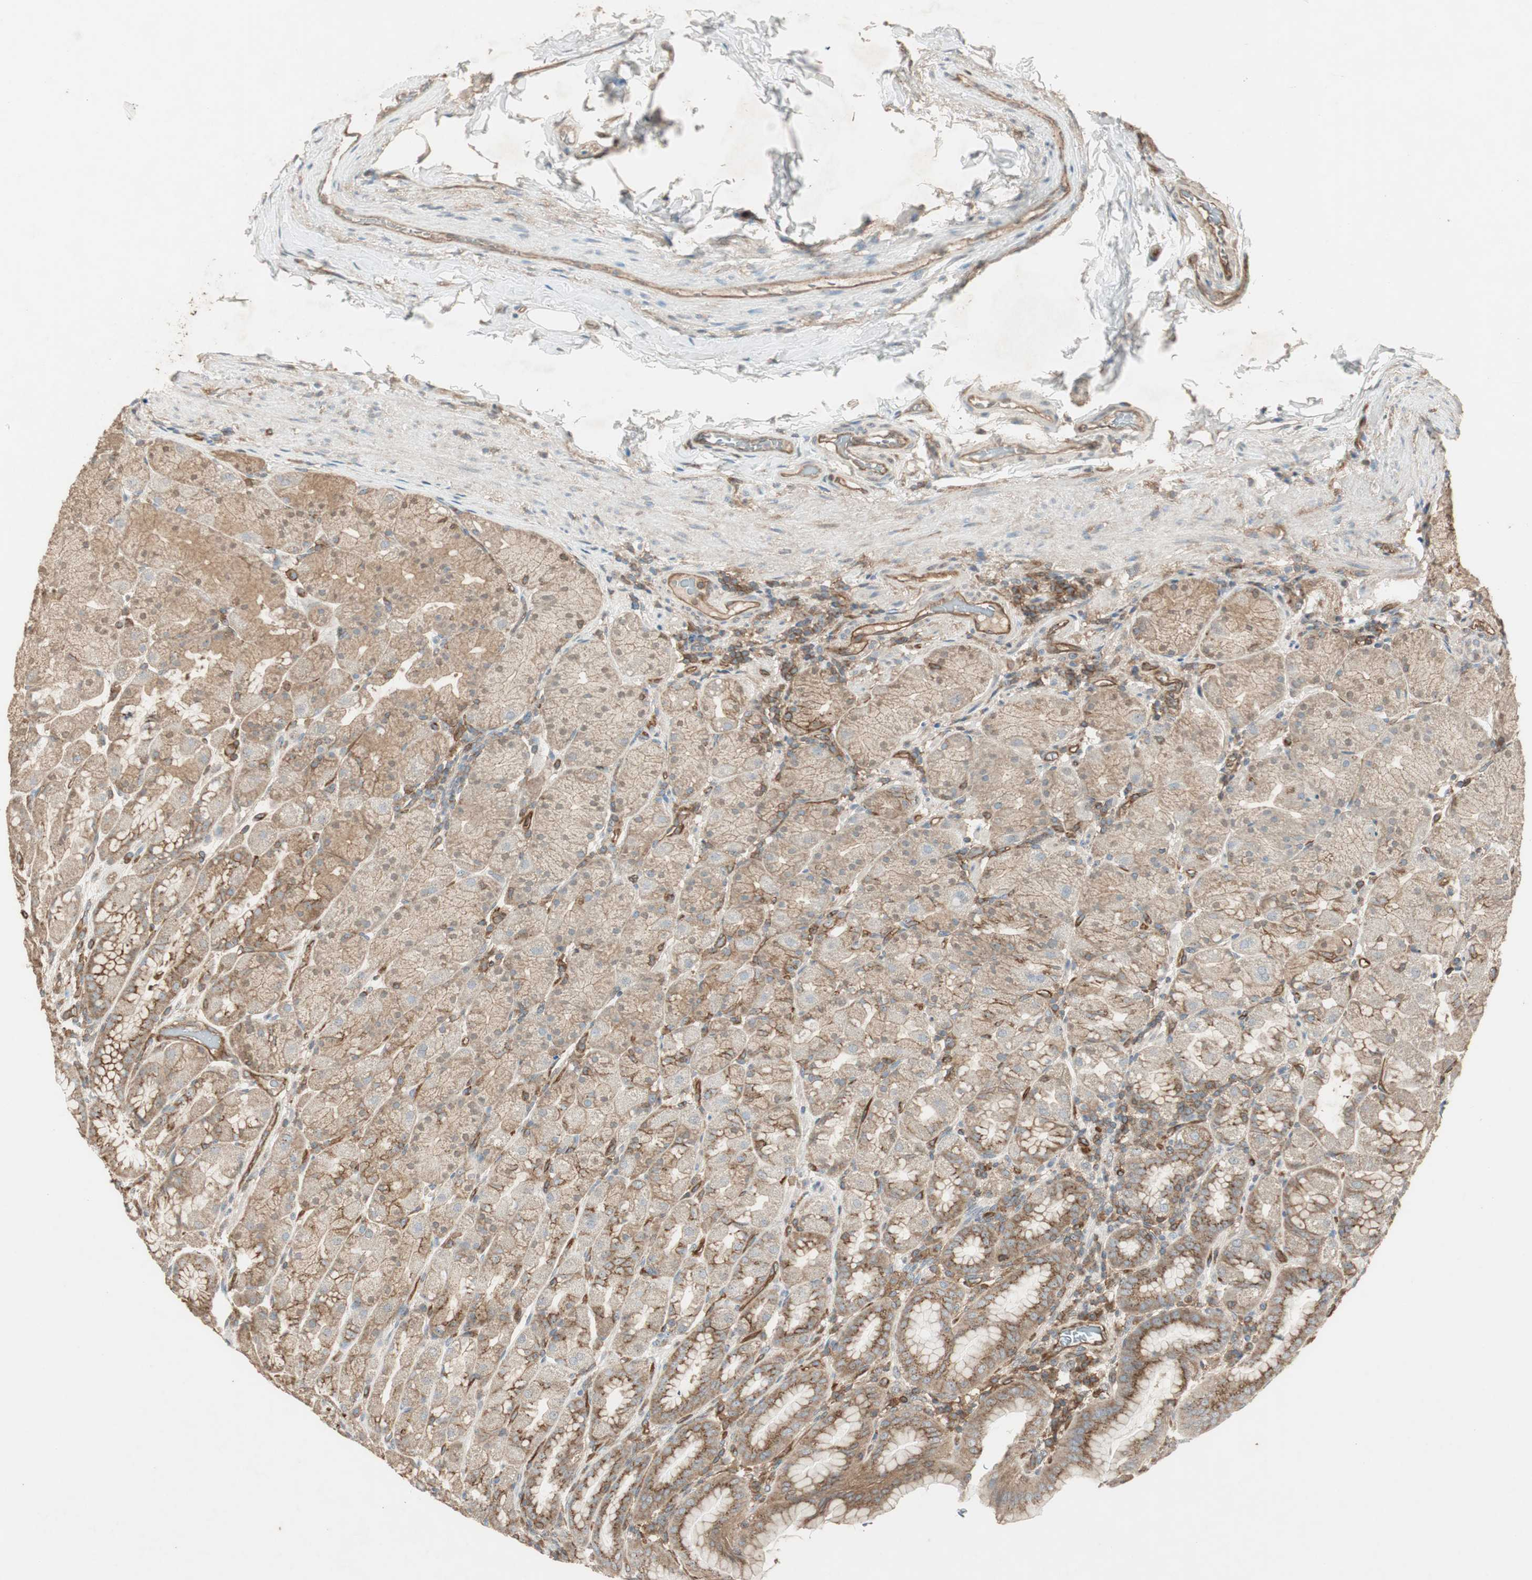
{"staining": {"intensity": "moderate", "quantity": ">75%", "location": "cytoplasmic/membranous"}, "tissue": "stomach", "cell_type": "Glandular cells", "image_type": "normal", "snomed": [{"axis": "morphology", "description": "Normal tissue, NOS"}, {"axis": "topography", "description": "Stomach, upper"}], "caption": "This micrograph exhibits unremarkable stomach stained with IHC to label a protein in brown. The cytoplasmic/membranous of glandular cells show moderate positivity for the protein. Nuclei are counter-stained blue.", "gene": "BTN3A3", "patient": {"sex": "male", "age": 68}}